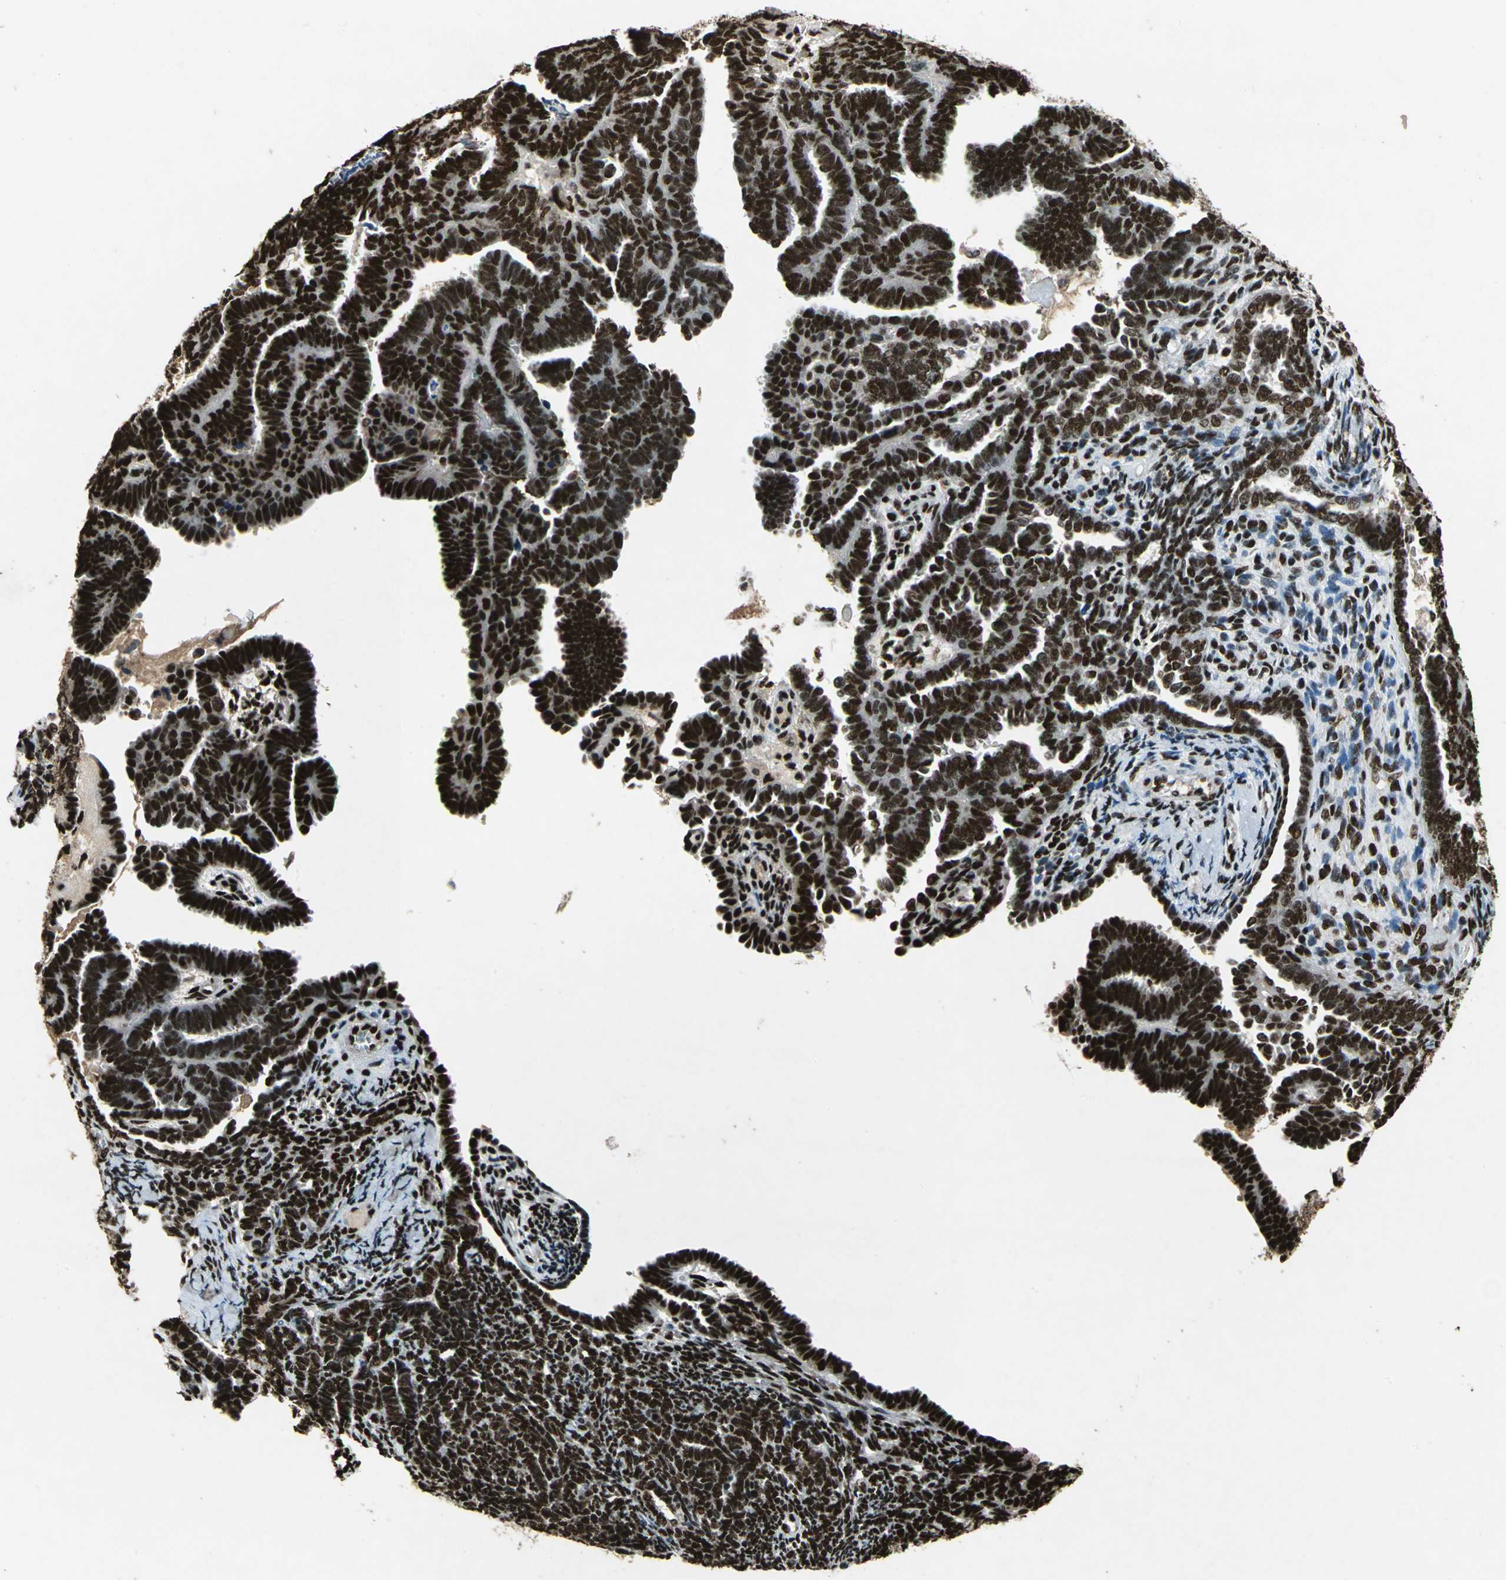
{"staining": {"intensity": "strong", "quantity": ">75%", "location": "nuclear"}, "tissue": "endometrial cancer", "cell_type": "Tumor cells", "image_type": "cancer", "snomed": [{"axis": "morphology", "description": "Neoplasm, malignant, NOS"}, {"axis": "topography", "description": "Endometrium"}], "caption": "Endometrial malignant neoplasm stained with a protein marker shows strong staining in tumor cells.", "gene": "MTA2", "patient": {"sex": "female", "age": 74}}